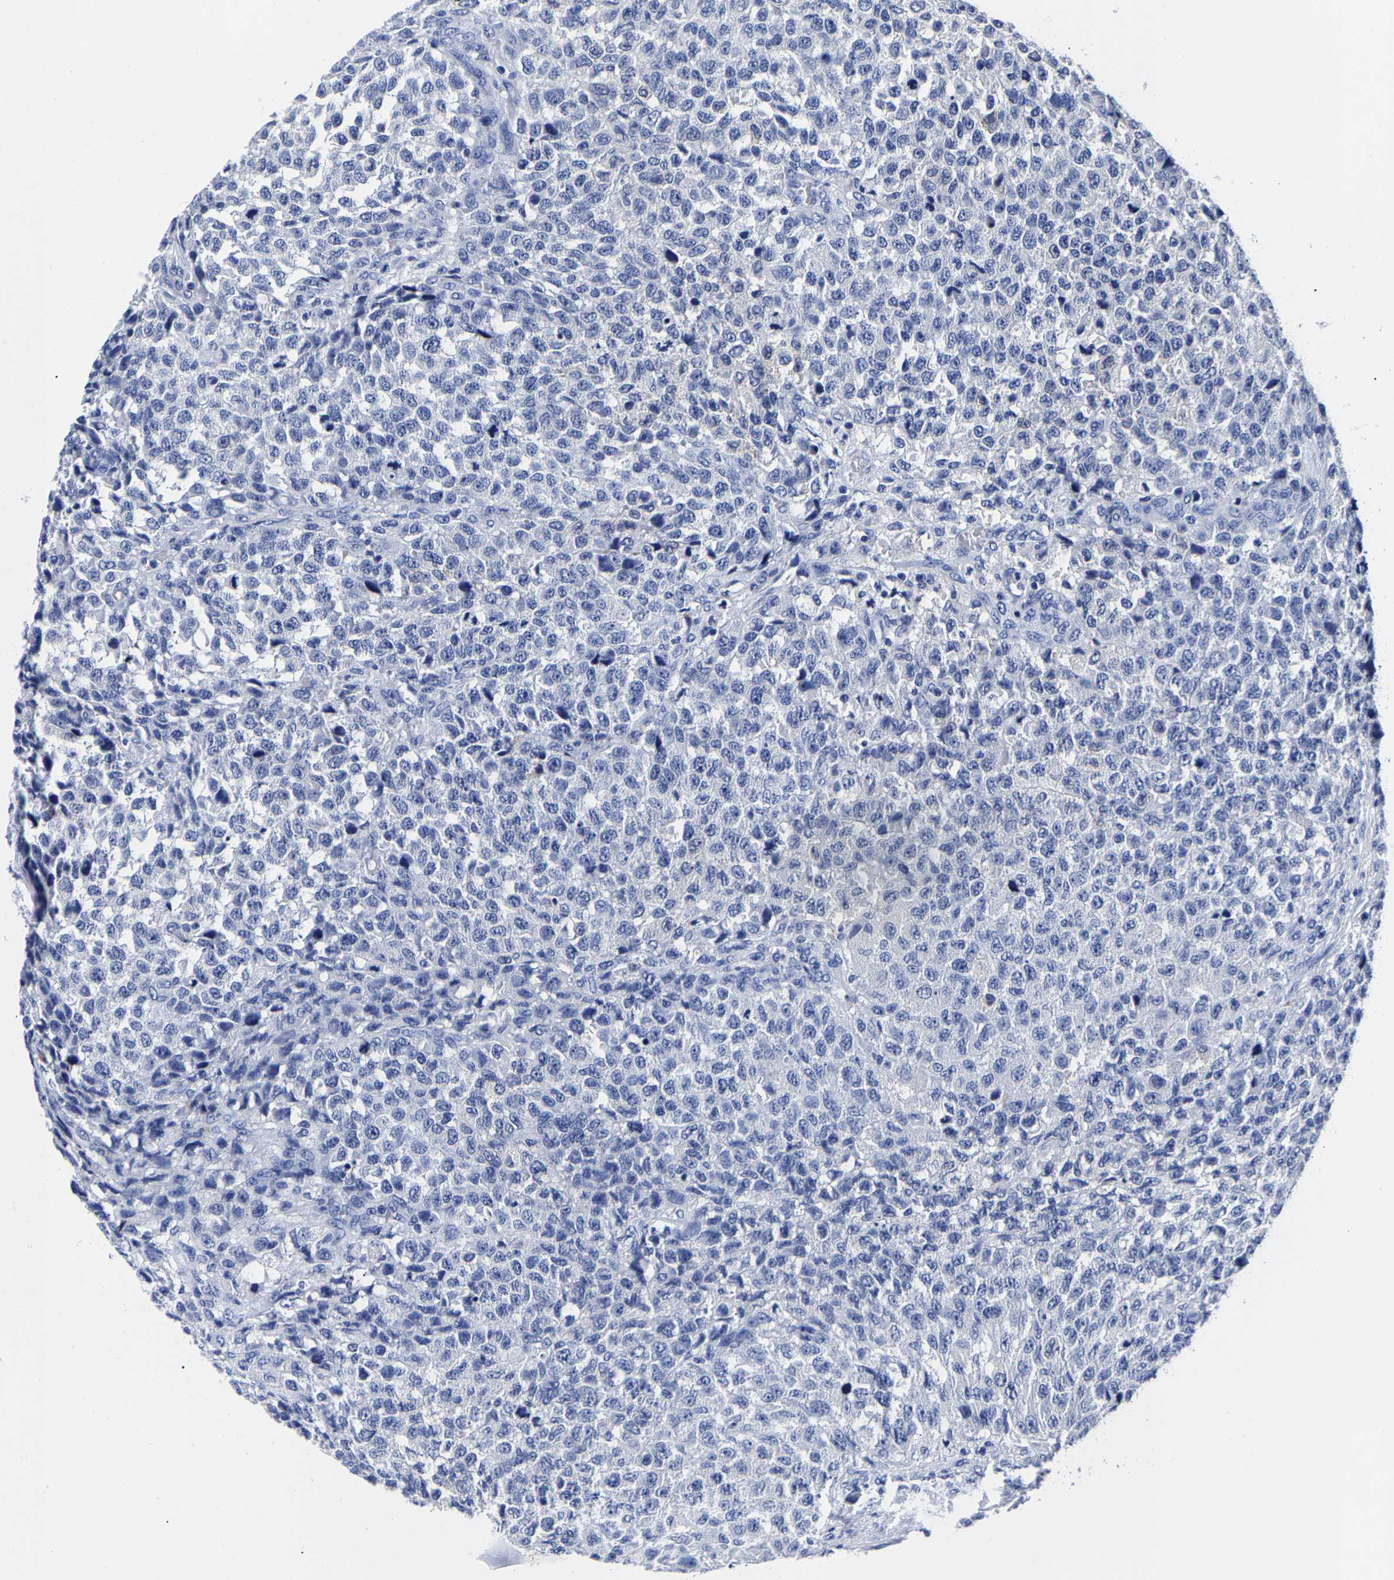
{"staining": {"intensity": "negative", "quantity": "none", "location": "none"}, "tissue": "testis cancer", "cell_type": "Tumor cells", "image_type": "cancer", "snomed": [{"axis": "morphology", "description": "Seminoma, NOS"}, {"axis": "topography", "description": "Testis"}], "caption": "Testis cancer (seminoma) was stained to show a protein in brown. There is no significant expression in tumor cells.", "gene": "CPA2", "patient": {"sex": "male", "age": 59}}